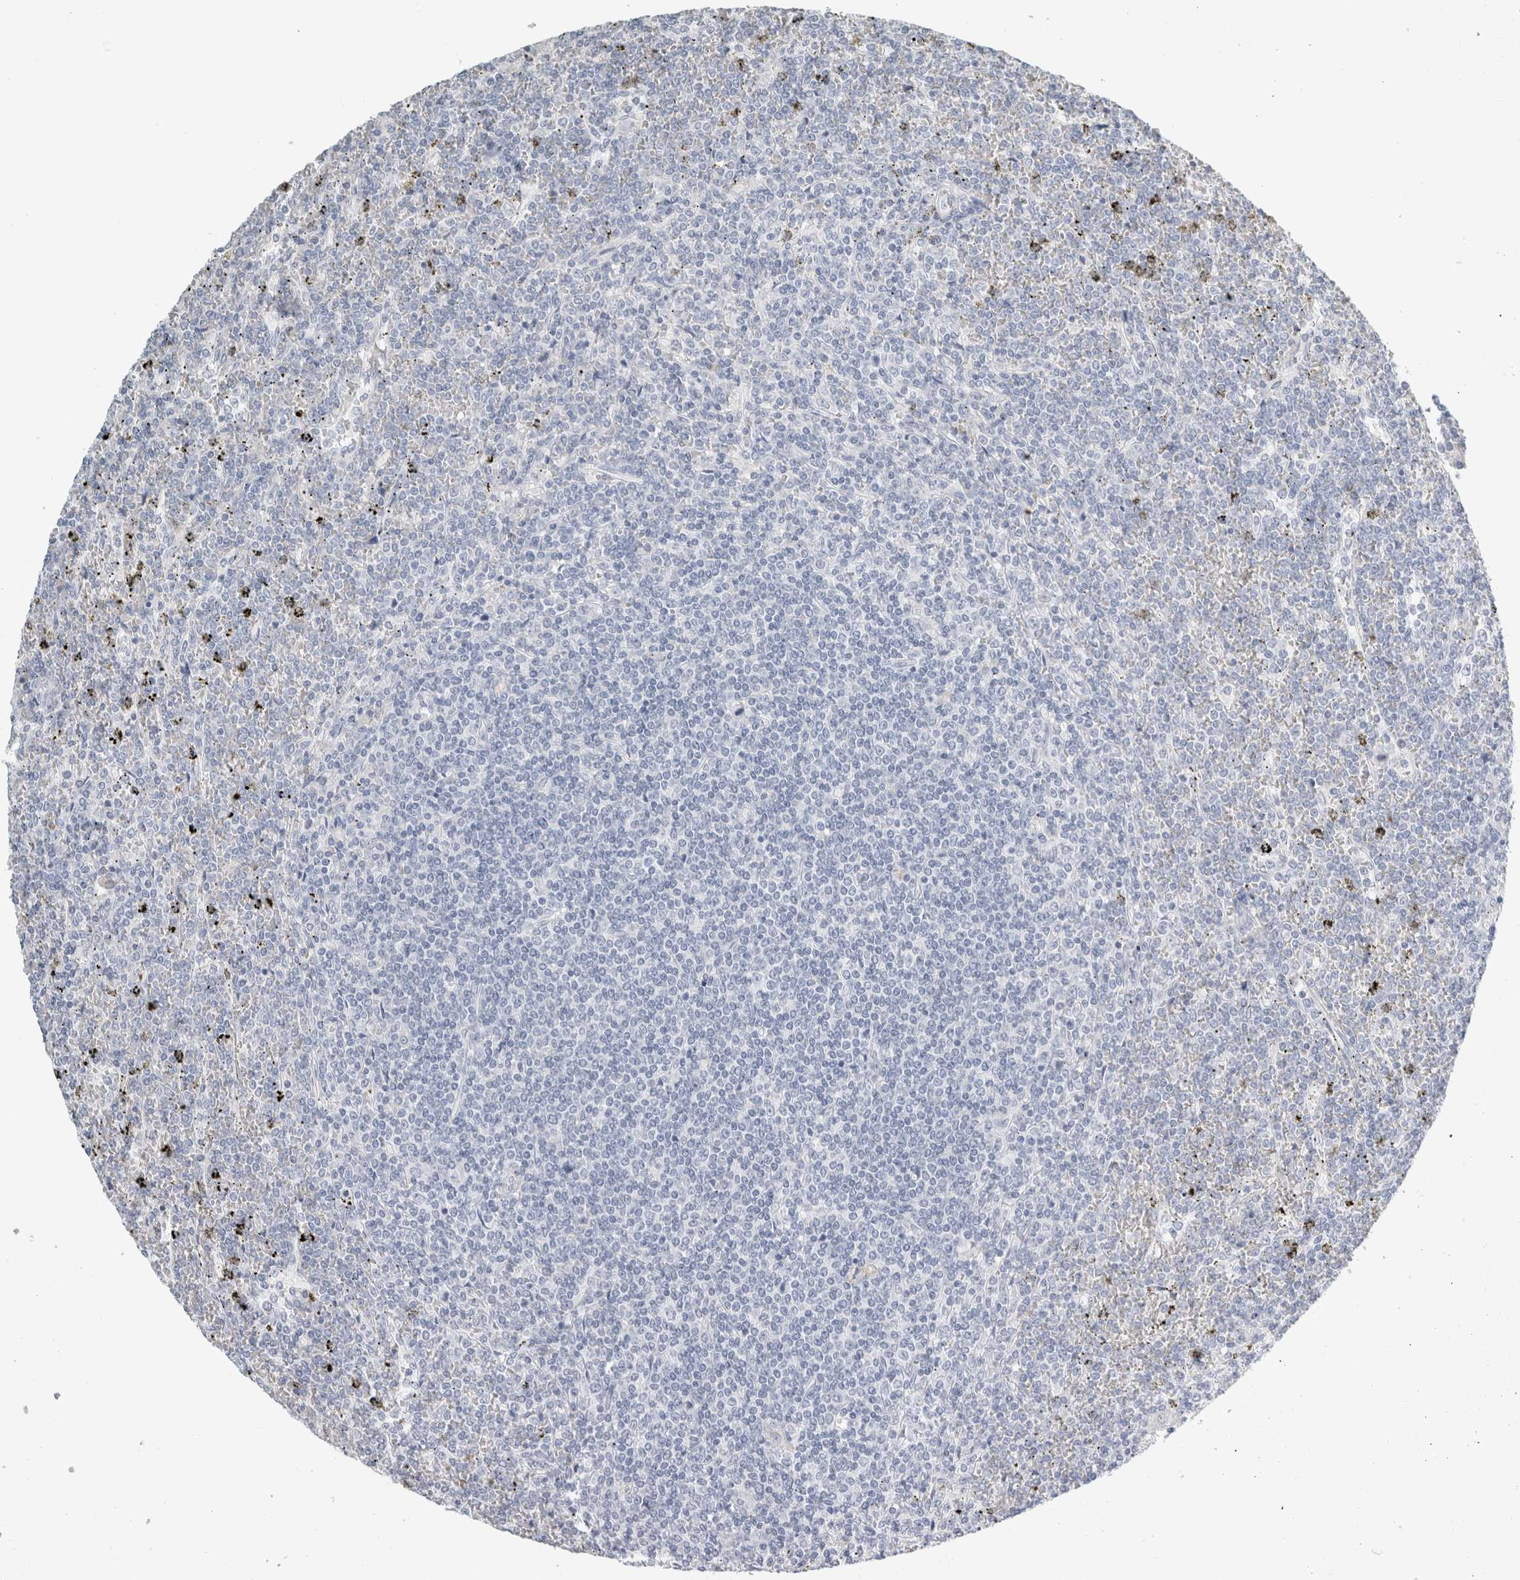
{"staining": {"intensity": "negative", "quantity": "none", "location": "none"}, "tissue": "lymphoma", "cell_type": "Tumor cells", "image_type": "cancer", "snomed": [{"axis": "morphology", "description": "Malignant lymphoma, non-Hodgkin's type, Low grade"}, {"axis": "topography", "description": "Spleen"}], "caption": "Tumor cells show no significant expression in low-grade malignant lymphoma, non-Hodgkin's type. The staining is performed using DAB brown chromogen with nuclei counter-stained in using hematoxylin.", "gene": "TSPAN8", "patient": {"sex": "female", "age": 19}}